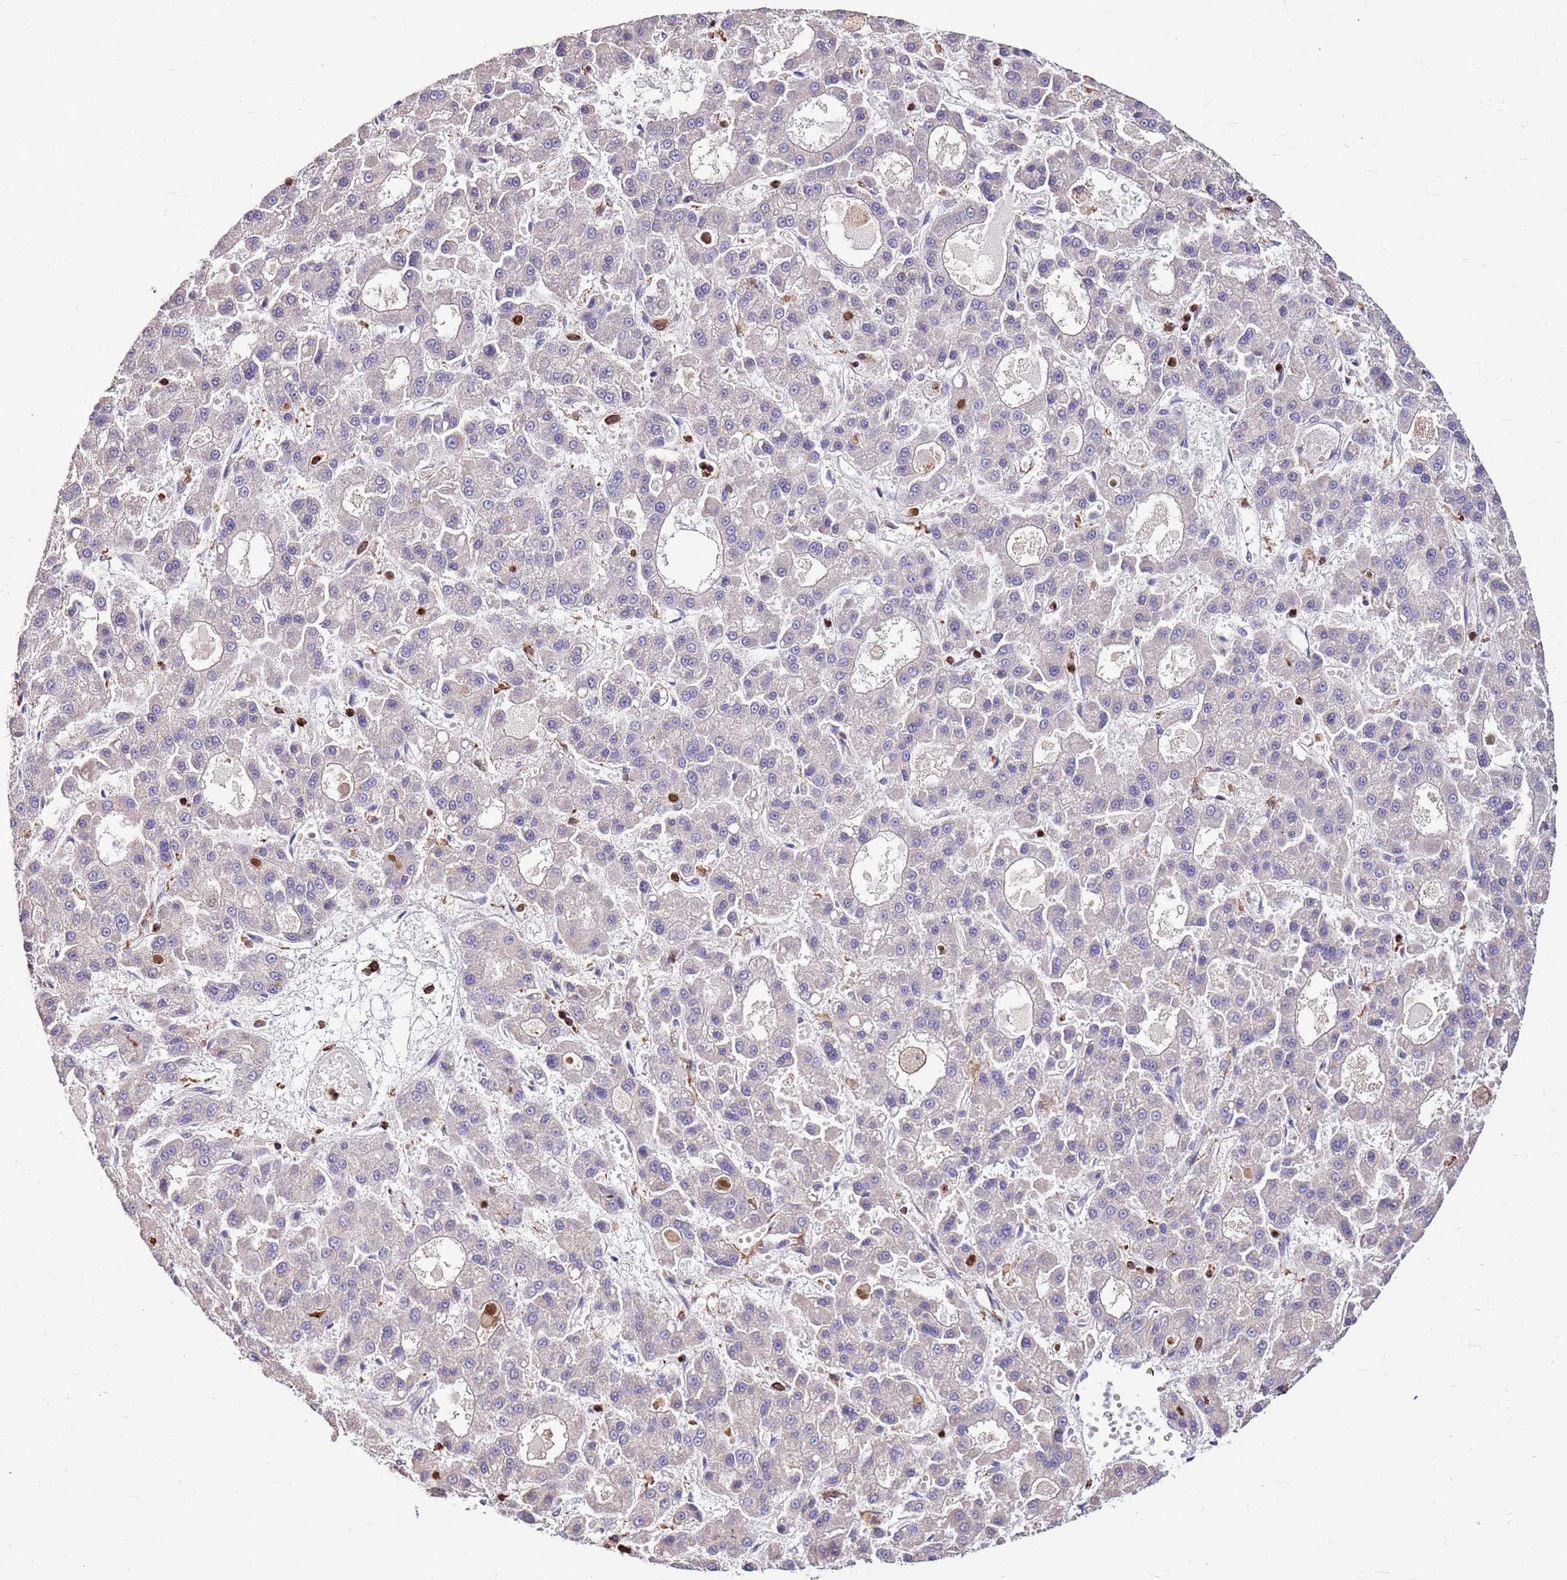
{"staining": {"intensity": "negative", "quantity": "none", "location": "none"}, "tissue": "liver cancer", "cell_type": "Tumor cells", "image_type": "cancer", "snomed": [{"axis": "morphology", "description": "Carcinoma, Hepatocellular, NOS"}, {"axis": "topography", "description": "Liver"}], "caption": "This is a photomicrograph of IHC staining of liver cancer (hepatocellular carcinoma), which shows no staining in tumor cells. The staining is performed using DAB (3,3'-diaminobenzidine) brown chromogen with nuclei counter-stained in using hematoxylin.", "gene": "ZSWIM1", "patient": {"sex": "male", "age": 70}}